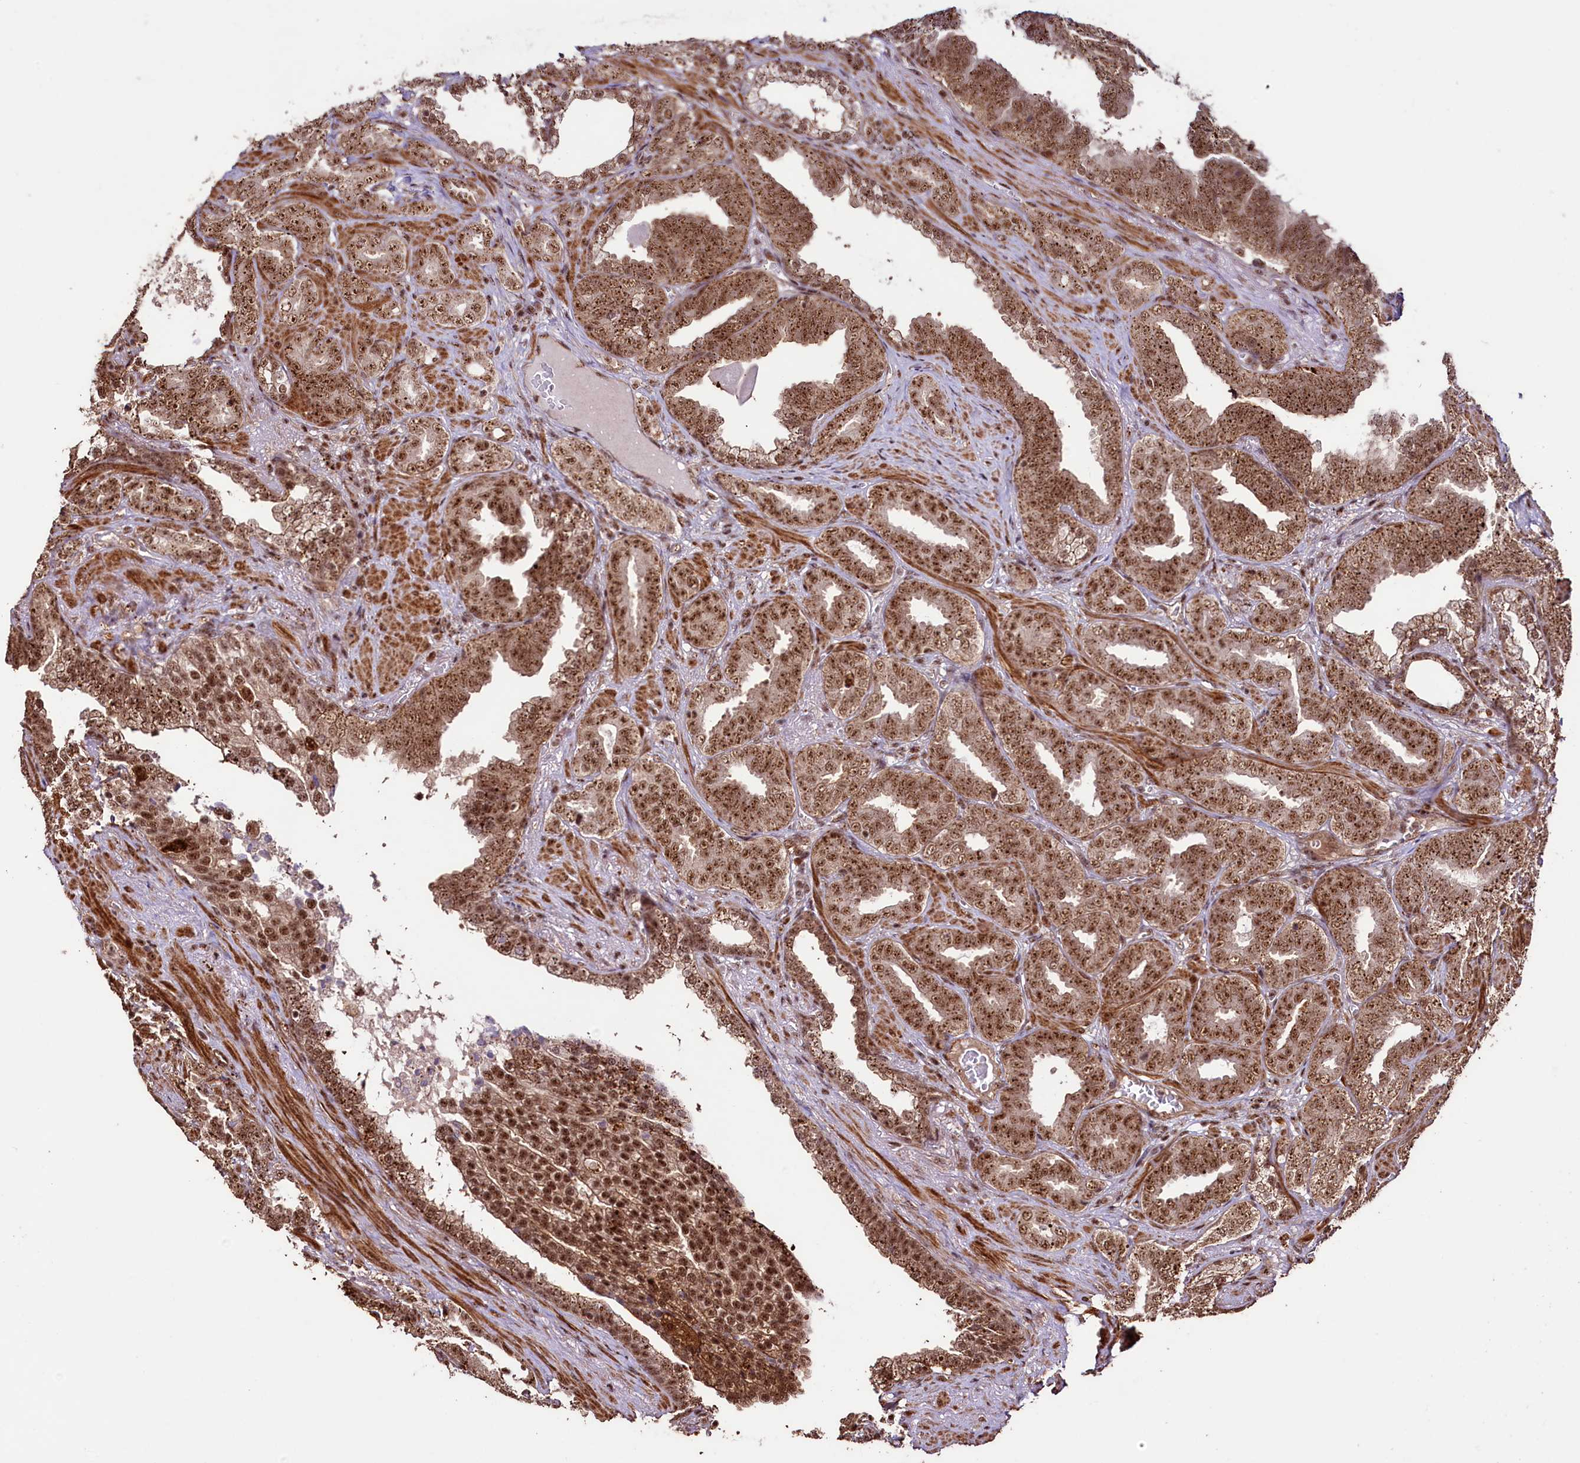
{"staining": {"intensity": "moderate", "quantity": ">75%", "location": "cytoplasmic/membranous,nuclear"}, "tissue": "prostate cancer", "cell_type": "Tumor cells", "image_type": "cancer", "snomed": [{"axis": "morphology", "description": "Adenocarcinoma, High grade"}, {"axis": "topography", "description": "Prostate and seminal vesicle, NOS"}], "caption": "An image of human high-grade adenocarcinoma (prostate) stained for a protein exhibits moderate cytoplasmic/membranous and nuclear brown staining in tumor cells. Using DAB (3,3'-diaminobenzidine) (brown) and hematoxylin (blue) stains, captured at high magnification using brightfield microscopy.", "gene": "SFSWAP", "patient": {"sex": "male", "age": 67}}